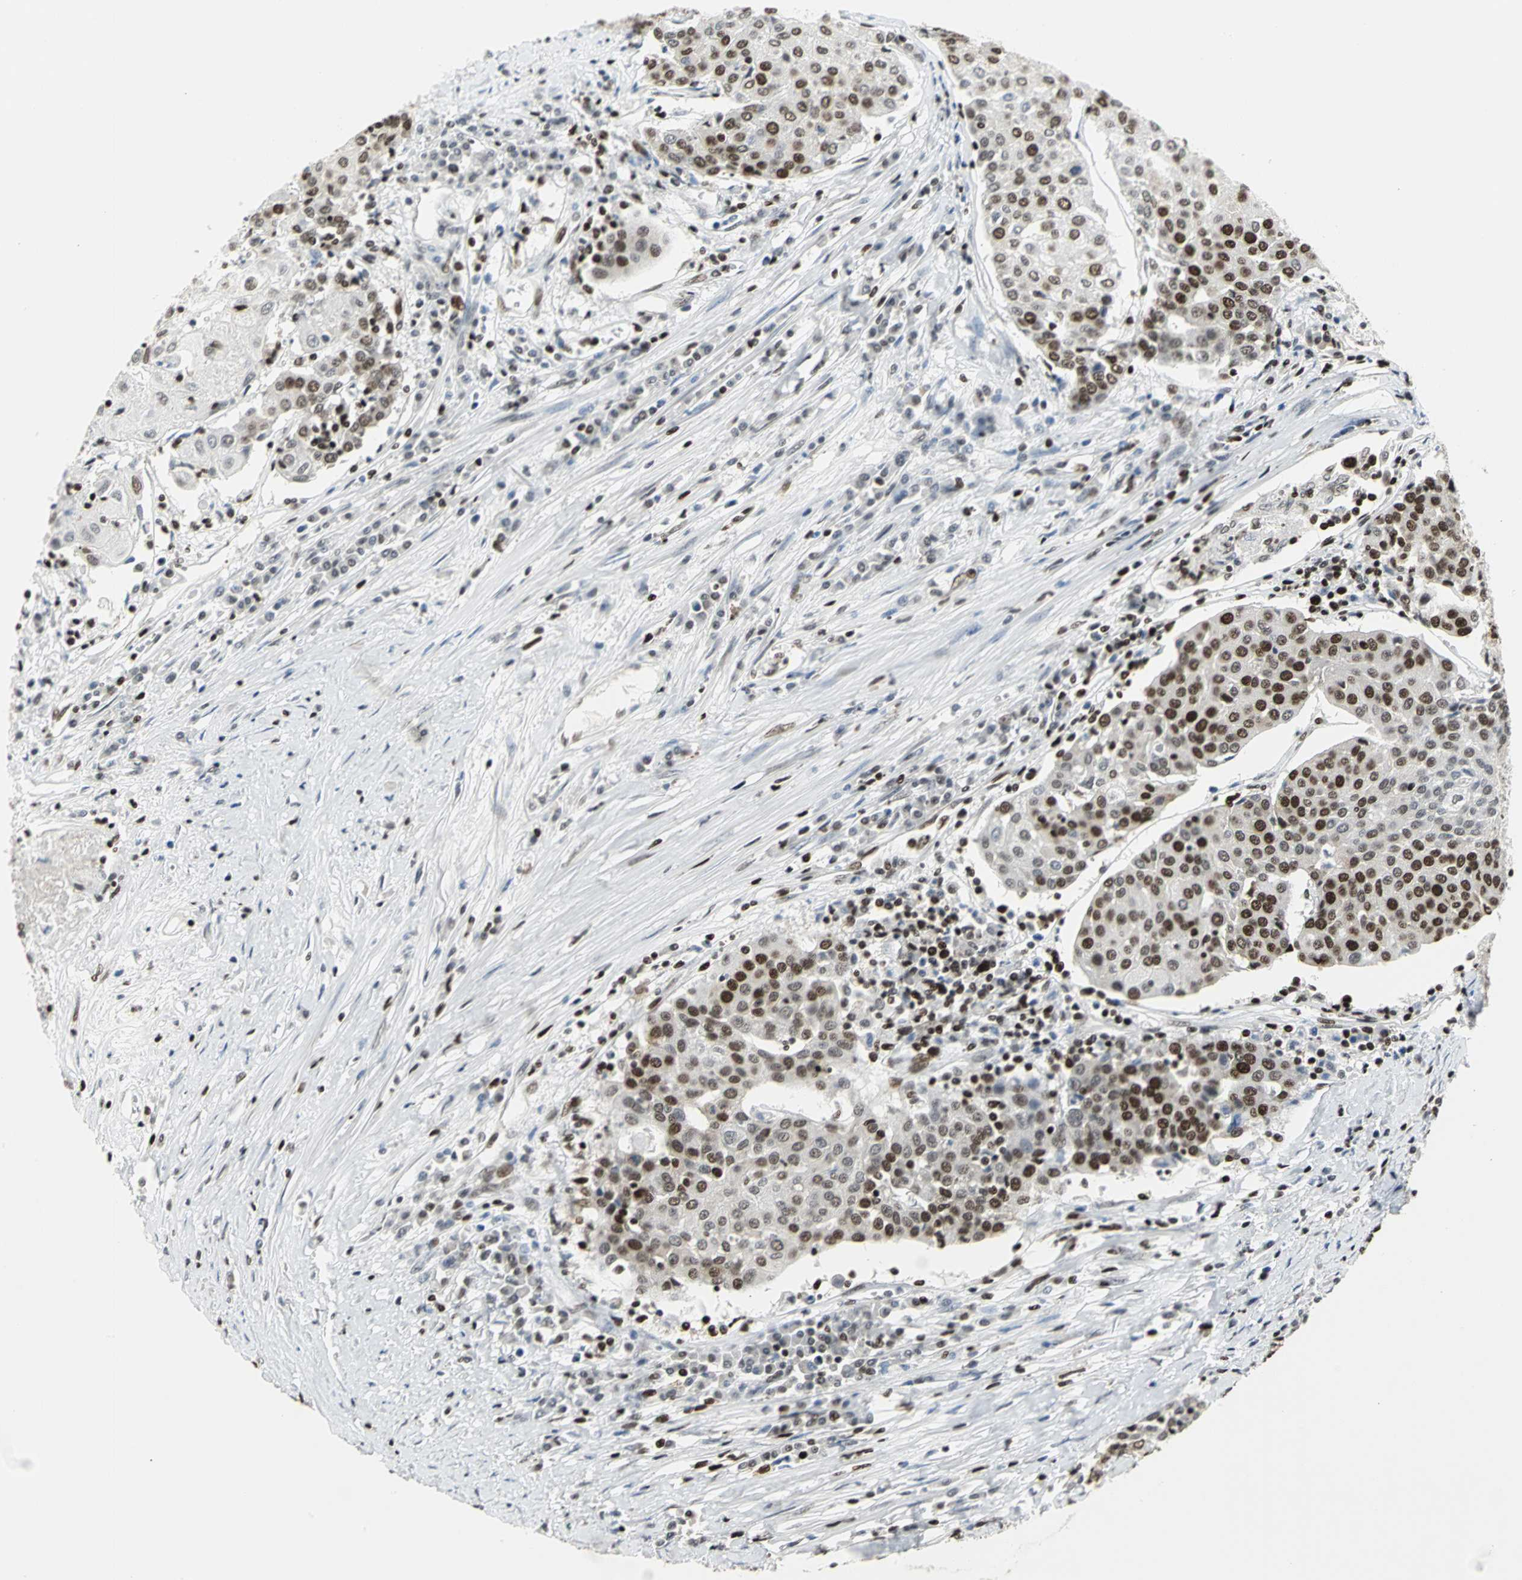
{"staining": {"intensity": "strong", "quantity": ">75%", "location": "nuclear"}, "tissue": "urothelial cancer", "cell_type": "Tumor cells", "image_type": "cancer", "snomed": [{"axis": "morphology", "description": "Urothelial carcinoma, High grade"}, {"axis": "topography", "description": "Urinary bladder"}], "caption": "Protein expression analysis of urothelial cancer shows strong nuclear positivity in about >75% of tumor cells. (brown staining indicates protein expression, while blue staining denotes nuclei).", "gene": "HNRNPD", "patient": {"sex": "female", "age": 85}}